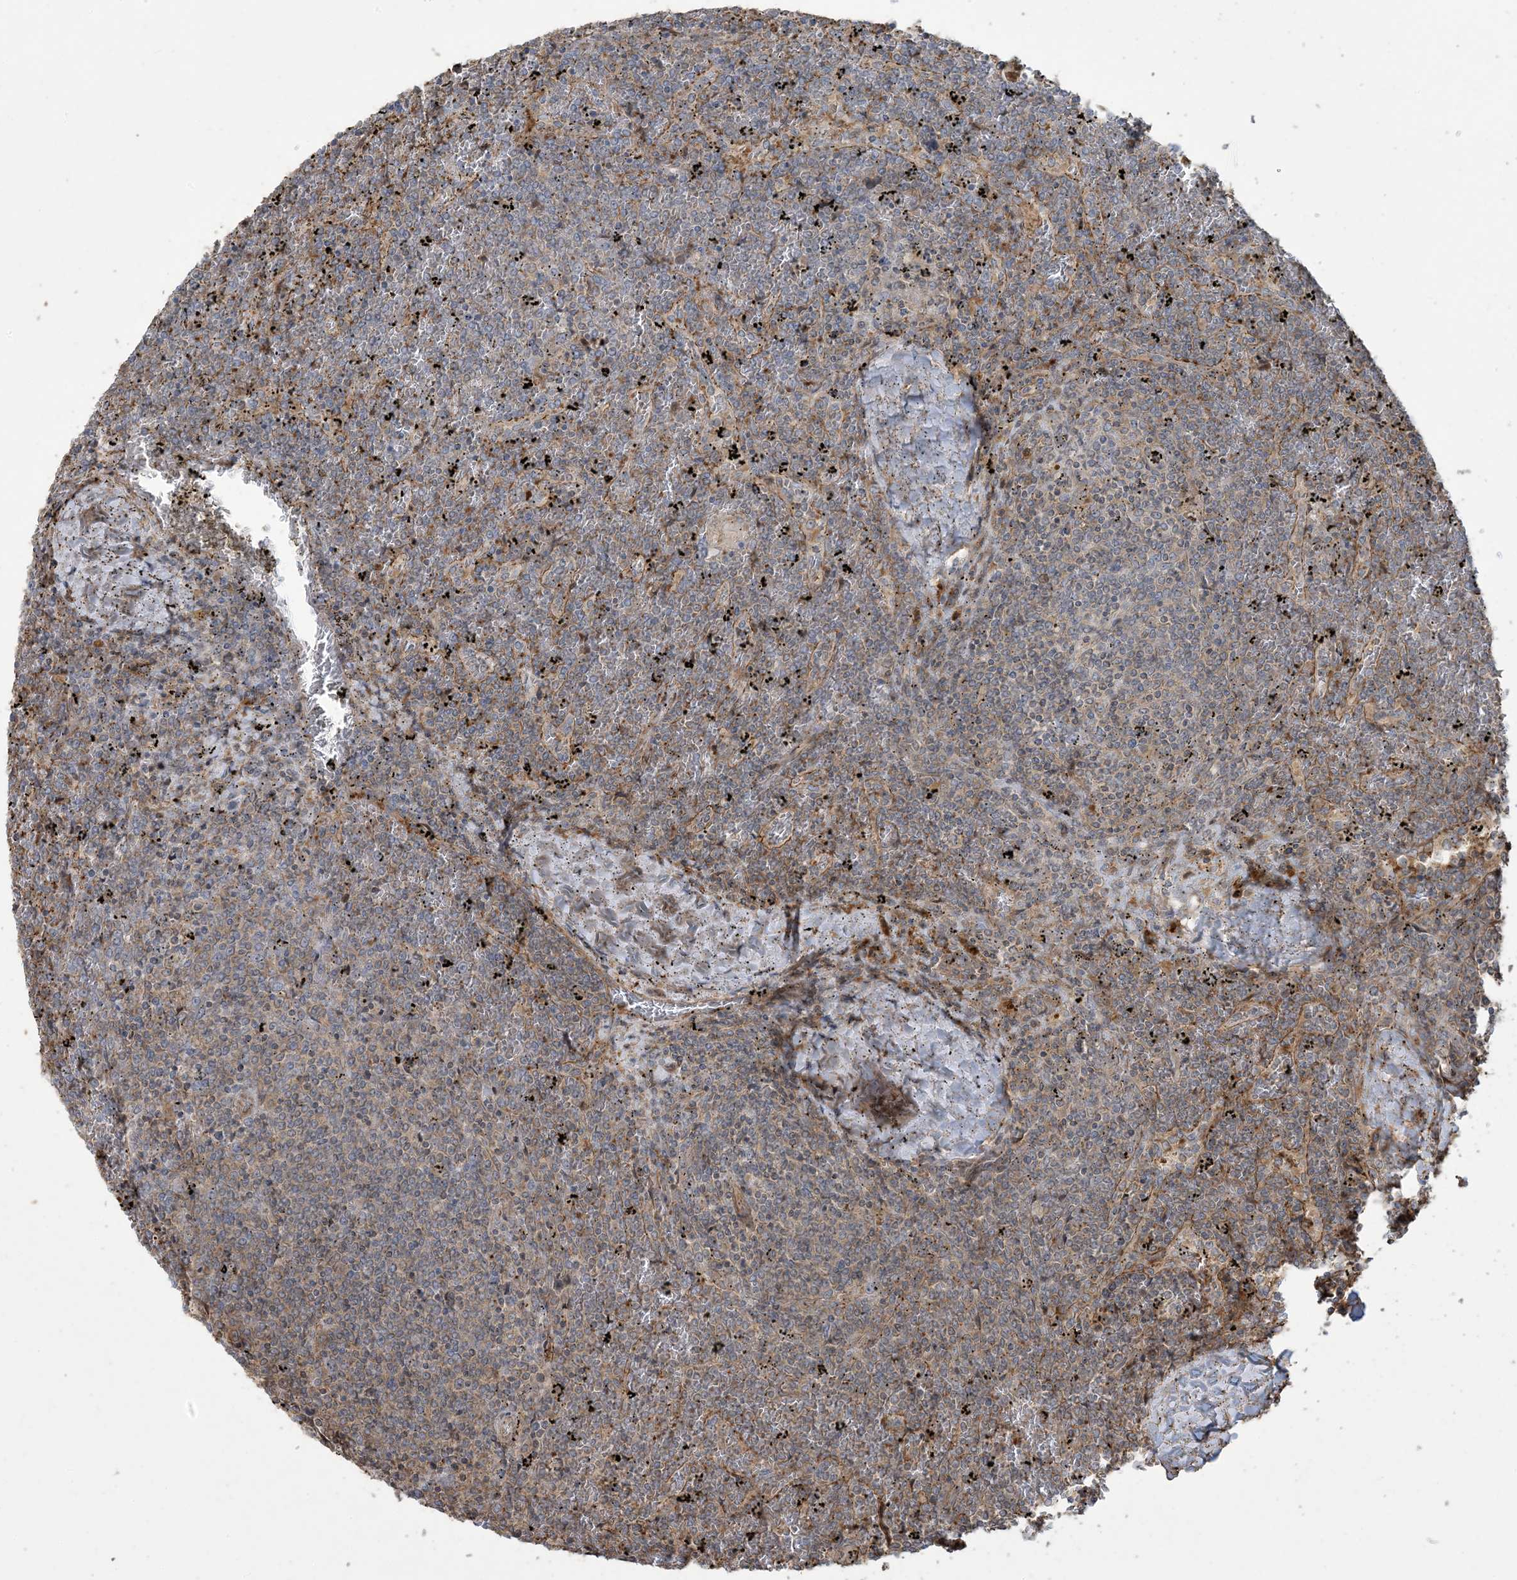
{"staining": {"intensity": "weak", "quantity": "<25%", "location": "cytoplasmic/membranous"}, "tissue": "lymphoma", "cell_type": "Tumor cells", "image_type": "cancer", "snomed": [{"axis": "morphology", "description": "Malignant lymphoma, non-Hodgkin's type, Low grade"}, {"axis": "topography", "description": "Spleen"}], "caption": "Tumor cells show no significant positivity in lymphoma. Brightfield microscopy of IHC stained with DAB (brown) and hematoxylin (blue), captured at high magnification.", "gene": "KLHL18", "patient": {"sex": "female", "age": 19}}